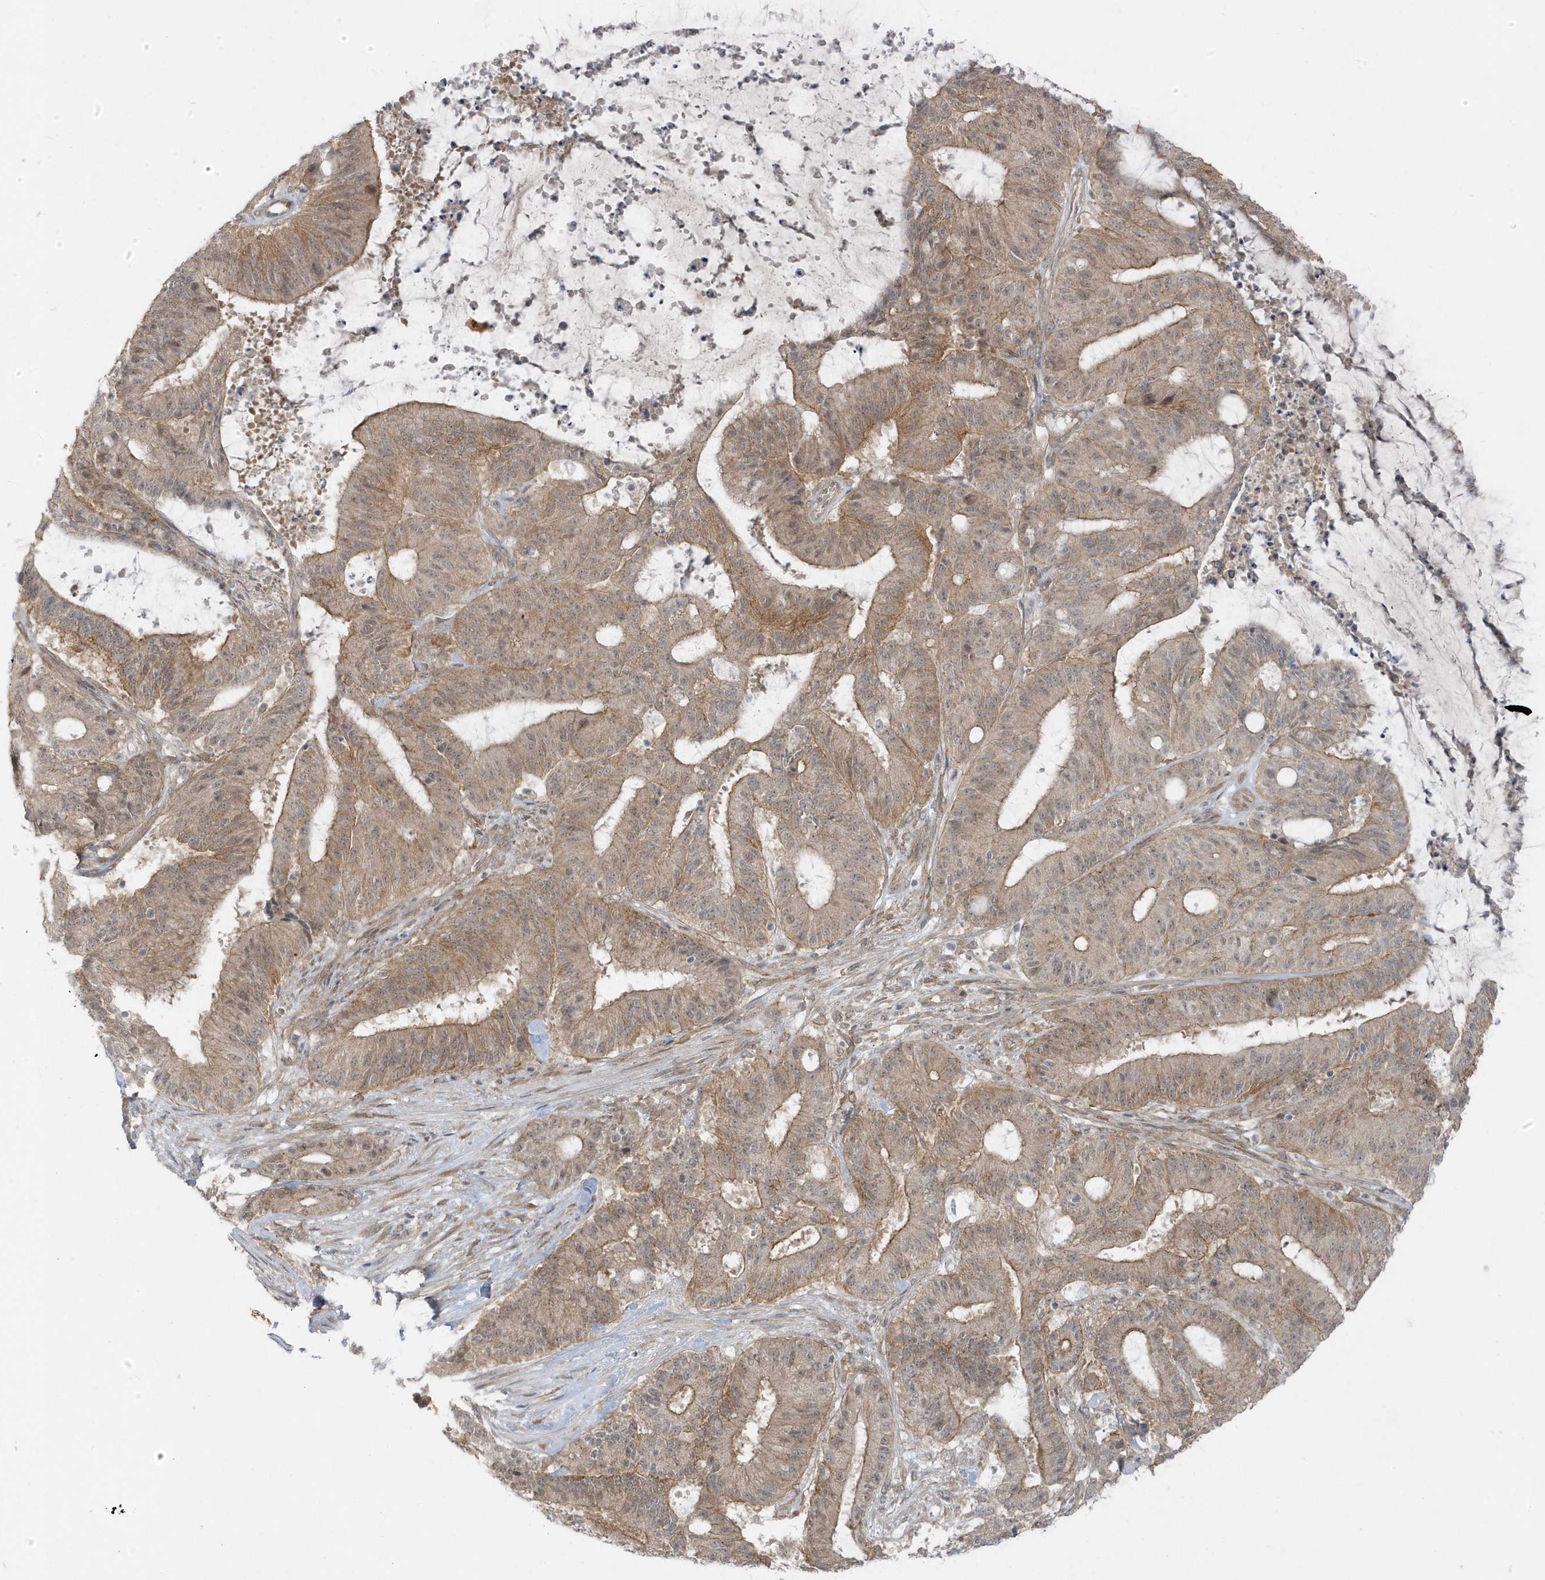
{"staining": {"intensity": "weak", "quantity": ">75%", "location": "cytoplasmic/membranous"}, "tissue": "liver cancer", "cell_type": "Tumor cells", "image_type": "cancer", "snomed": [{"axis": "morphology", "description": "Normal tissue, NOS"}, {"axis": "morphology", "description": "Cholangiocarcinoma"}, {"axis": "topography", "description": "Liver"}, {"axis": "topography", "description": "Peripheral nerve tissue"}], "caption": "Weak cytoplasmic/membranous expression for a protein is appreciated in about >75% of tumor cells of liver cancer using IHC.", "gene": "PARD3B", "patient": {"sex": "female", "age": 73}}